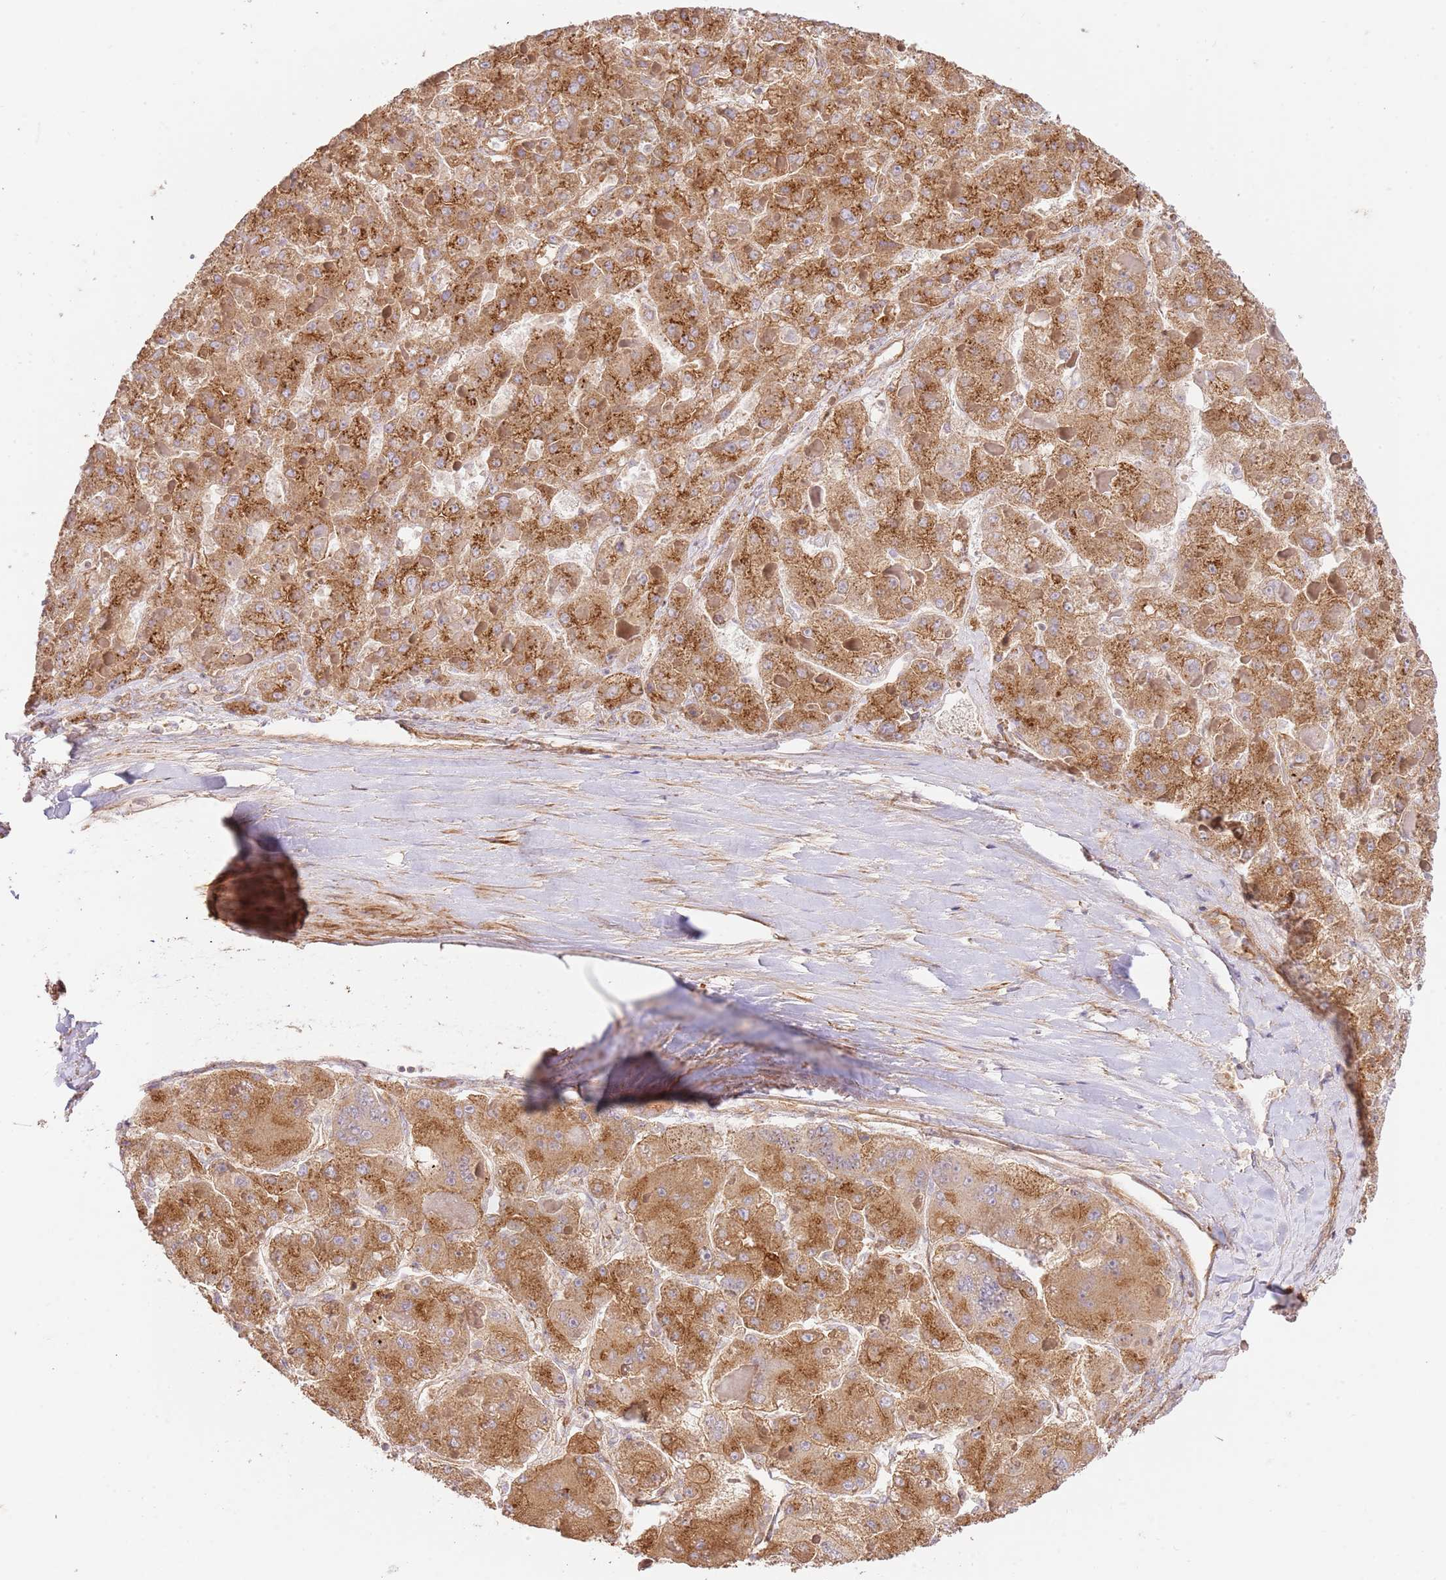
{"staining": {"intensity": "strong", "quantity": ">75%", "location": "cytoplasmic/membranous"}, "tissue": "liver cancer", "cell_type": "Tumor cells", "image_type": "cancer", "snomed": [{"axis": "morphology", "description": "Carcinoma, Hepatocellular, NOS"}, {"axis": "topography", "description": "Liver"}], "caption": "Liver cancer (hepatocellular carcinoma) was stained to show a protein in brown. There is high levels of strong cytoplasmic/membranous staining in about >75% of tumor cells.", "gene": "ZBTB39", "patient": {"sex": "female", "age": 73}}